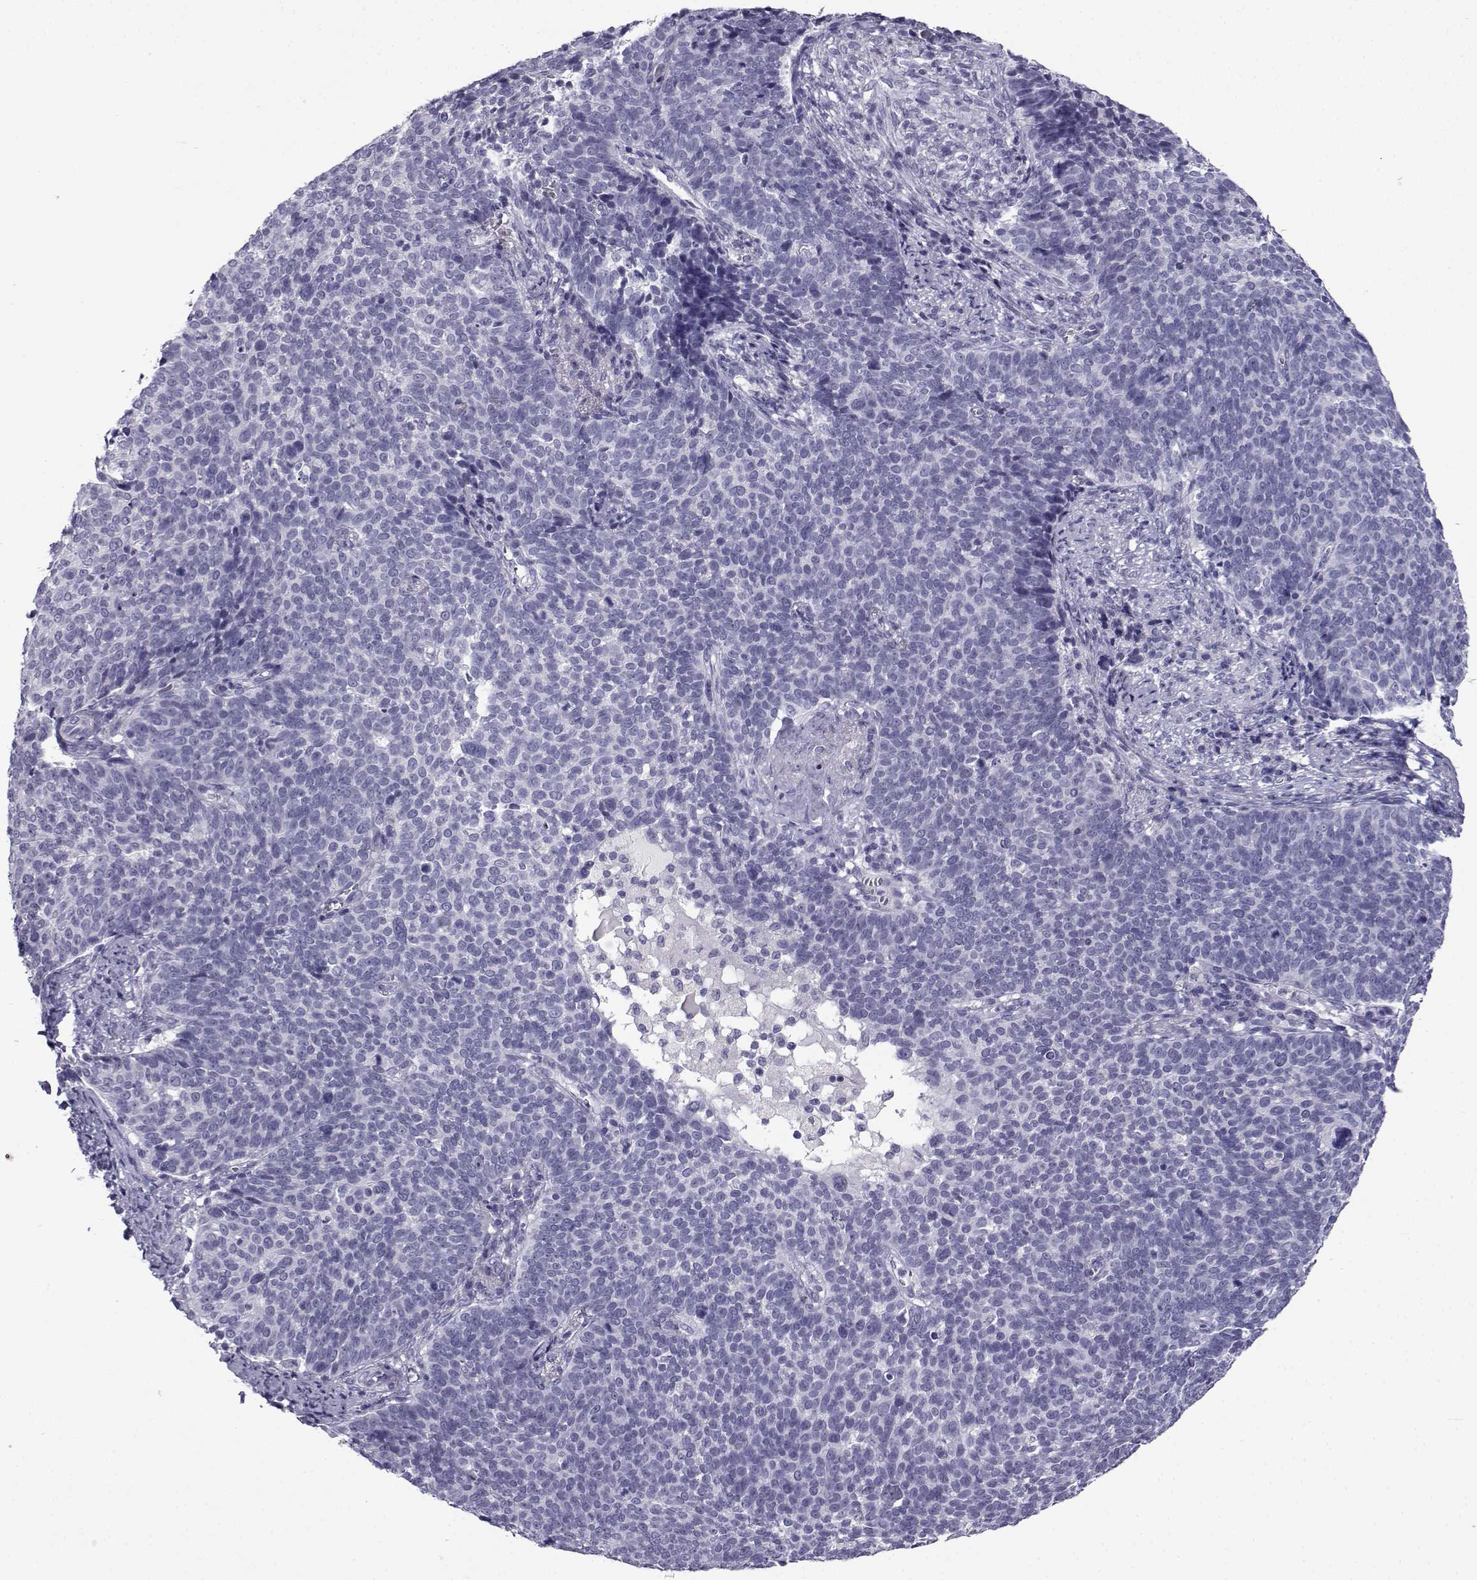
{"staining": {"intensity": "negative", "quantity": "none", "location": "none"}, "tissue": "cervical cancer", "cell_type": "Tumor cells", "image_type": "cancer", "snomed": [{"axis": "morphology", "description": "Squamous cell carcinoma, NOS"}, {"axis": "topography", "description": "Cervix"}], "caption": "This is an IHC image of human cervical cancer. There is no staining in tumor cells.", "gene": "PCSK1N", "patient": {"sex": "female", "age": 39}}